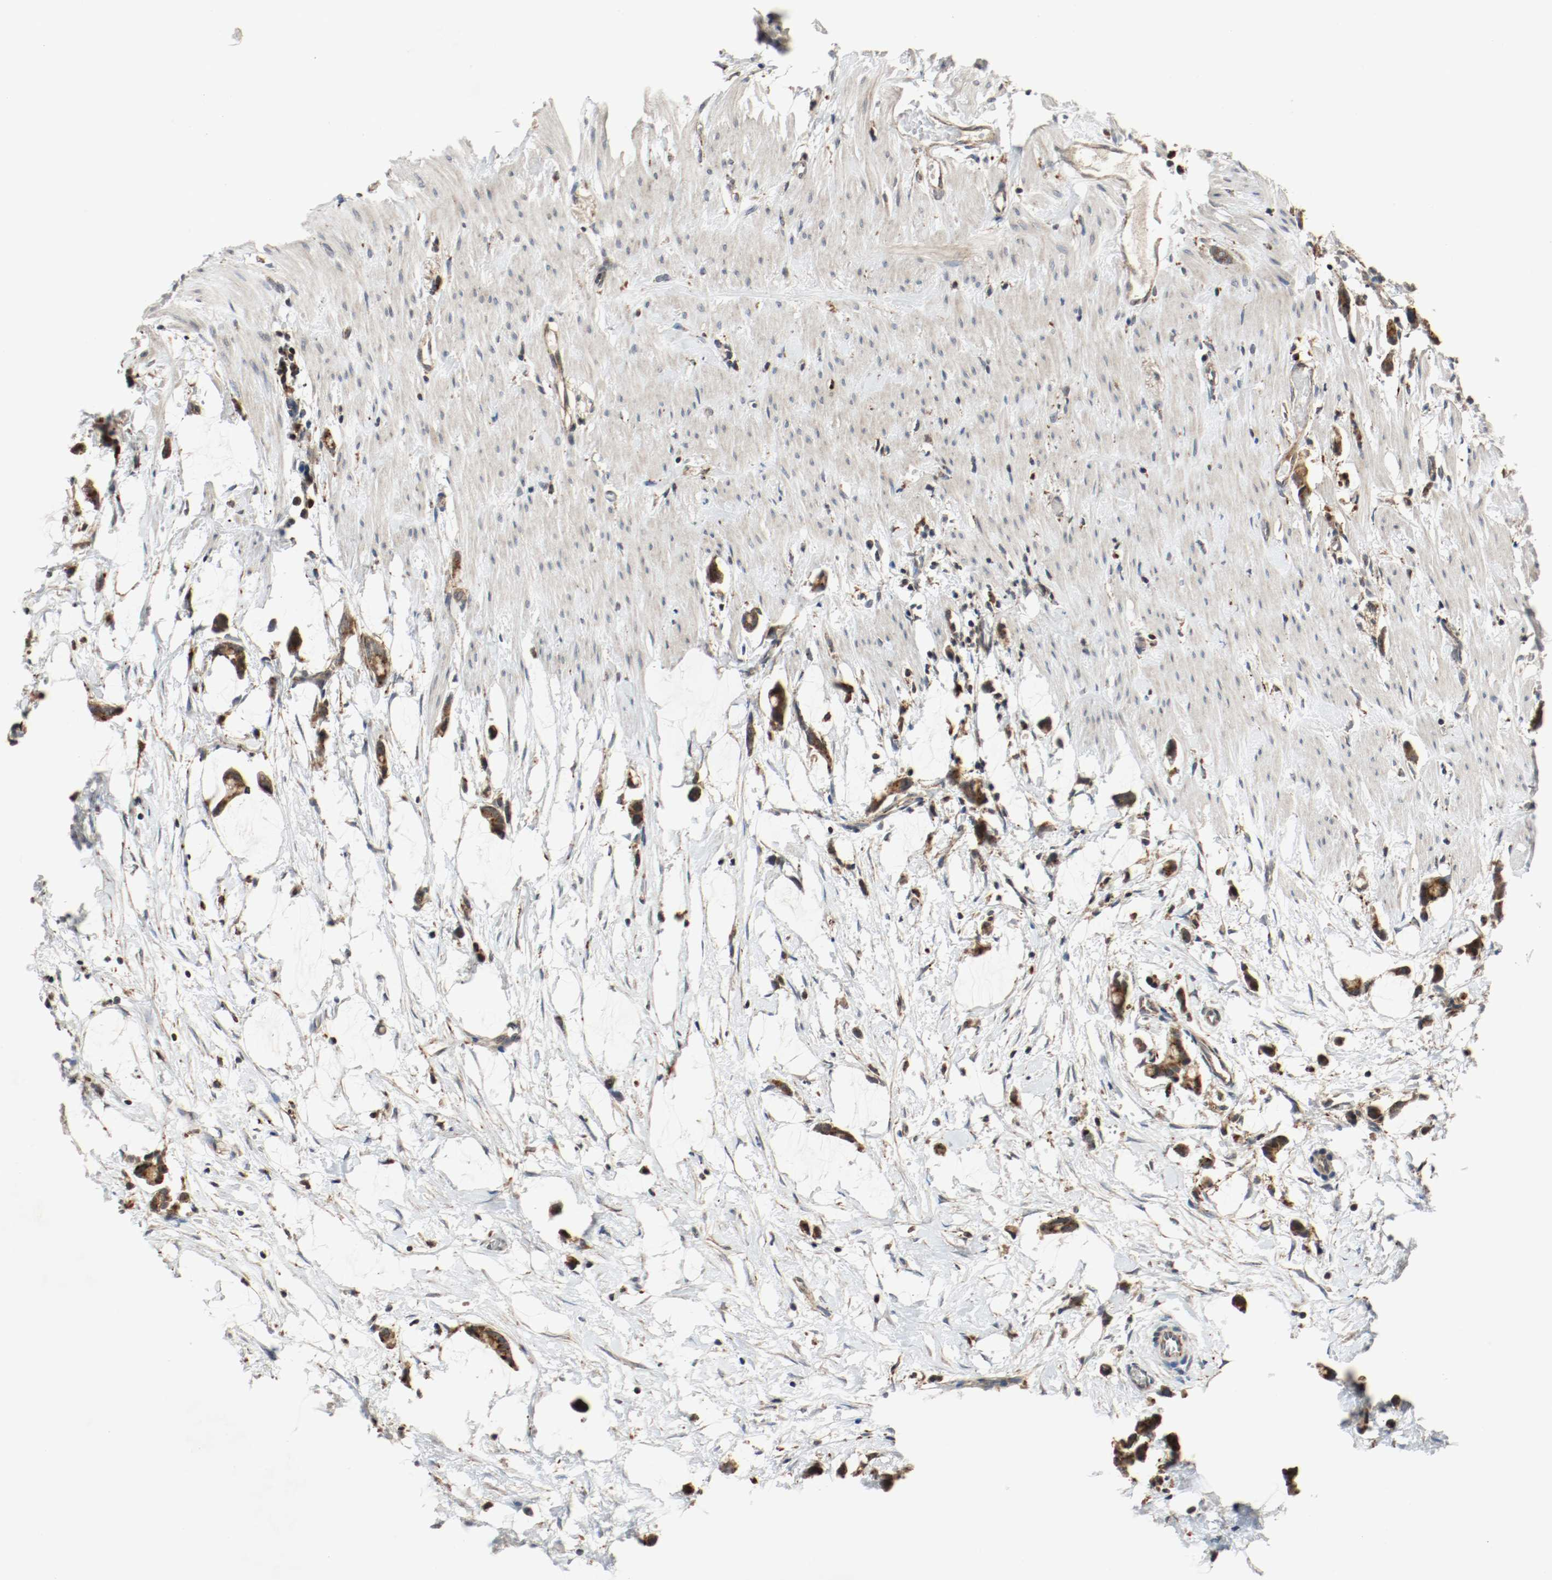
{"staining": {"intensity": "strong", "quantity": ">75%", "location": "cytoplasmic/membranous"}, "tissue": "colorectal cancer", "cell_type": "Tumor cells", "image_type": "cancer", "snomed": [{"axis": "morphology", "description": "Adenocarcinoma, NOS"}, {"axis": "topography", "description": "Colon"}], "caption": "Immunohistochemical staining of adenocarcinoma (colorectal) shows high levels of strong cytoplasmic/membranous protein expression in about >75% of tumor cells. Using DAB (brown) and hematoxylin (blue) stains, captured at high magnification using brightfield microscopy.", "gene": "LAMP2", "patient": {"sex": "male", "age": 14}}